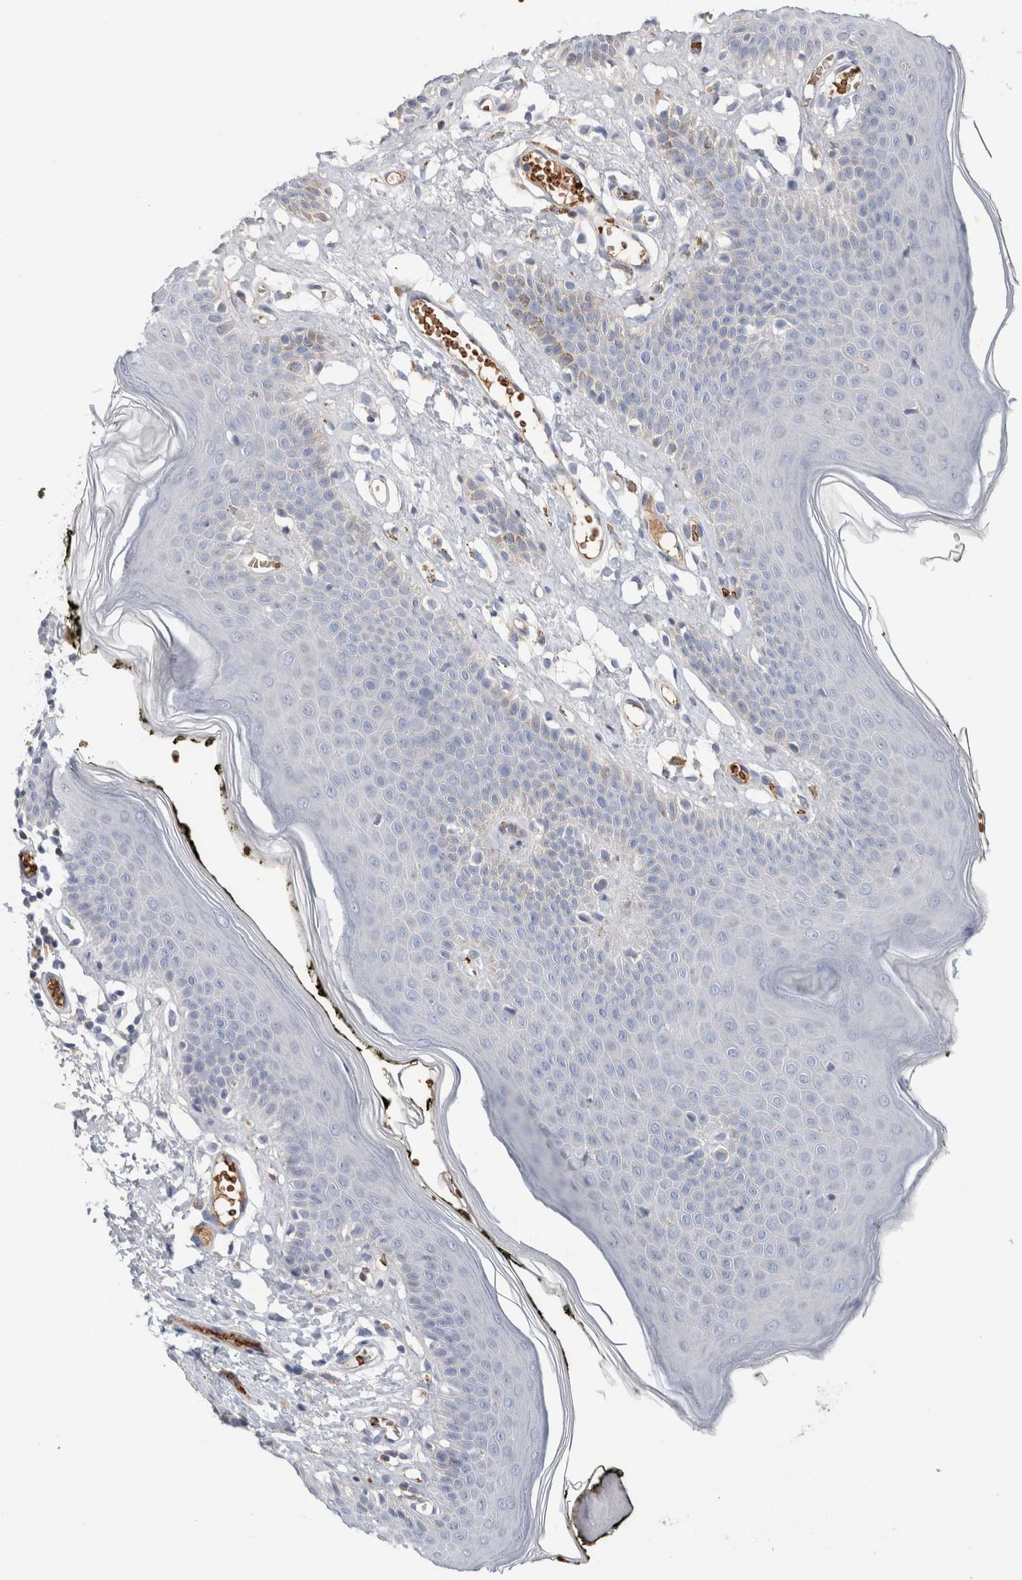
{"staining": {"intensity": "negative", "quantity": "none", "location": "none"}, "tissue": "skin", "cell_type": "Epidermal cells", "image_type": "normal", "snomed": [{"axis": "morphology", "description": "Normal tissue, NOS"}, {"axis": "morphology", "description": "Inflammation, NOS"}, {"axis": "topography", "description": "Vulva"}], "caption": "Human skin stained for a protein using immunohistochemistry (IHC) displays no staining in epidermal cells.", "gene": "CA1", "patient": {"sex": "female", "age": 84}}